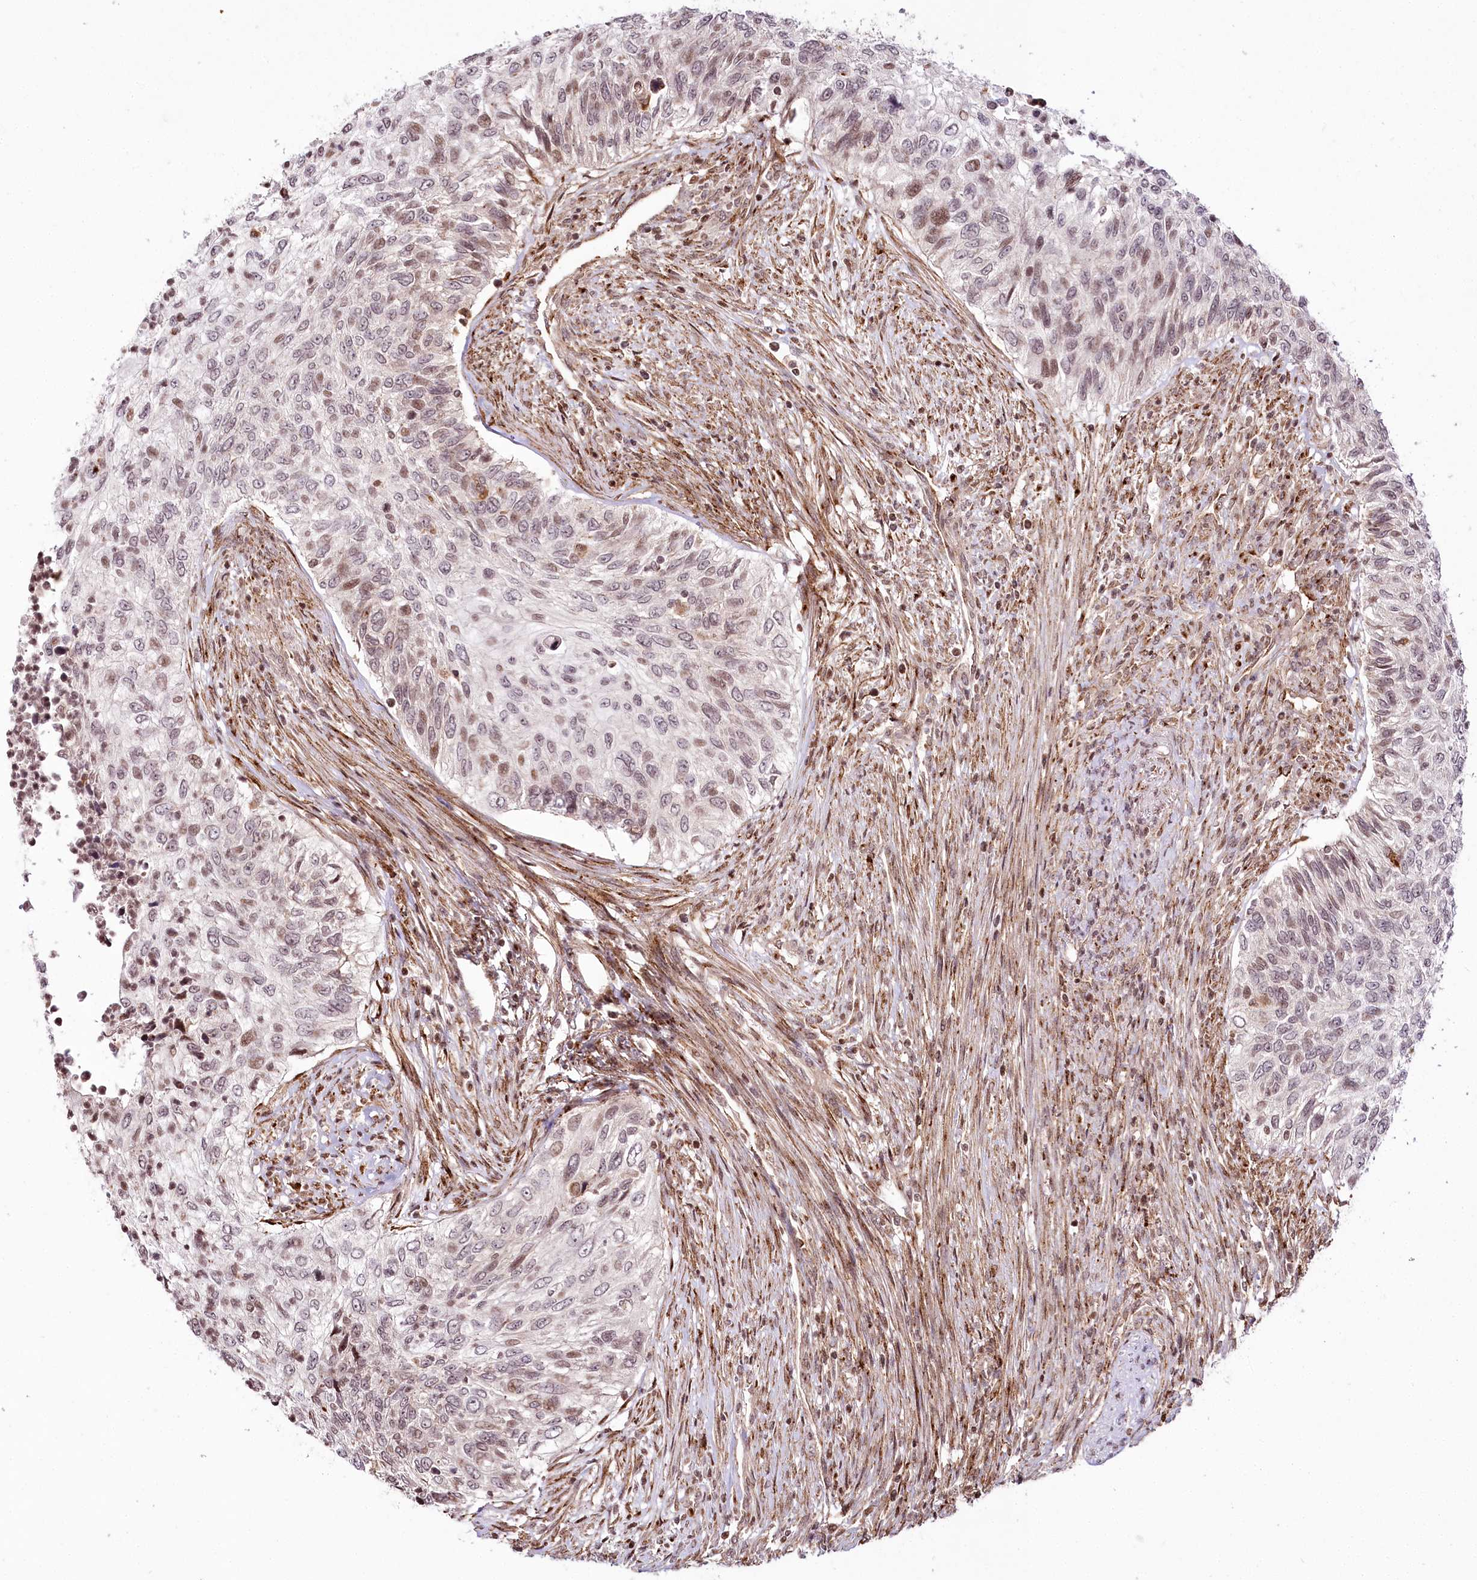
{"staining": {"intensity": "moderate", "quantity": "<25%", "location": "nuclear"}, "tissue": "urothelial cancer", "cell_type": "Tumor cells", "image_type": "cancer", "snomed": [{"axis": "morphology", "description": "Urothelial carcinoma, High grade"}, {"axis": "topography", "description": "Urinary bladder"}], "caption": "A brown stain shows moderate nuclear positivity of a protein in high-grade urothelial carcinoma tumor cells.", "gene": "HOXC8", "patient": {"sex": "female", "age": 60}}